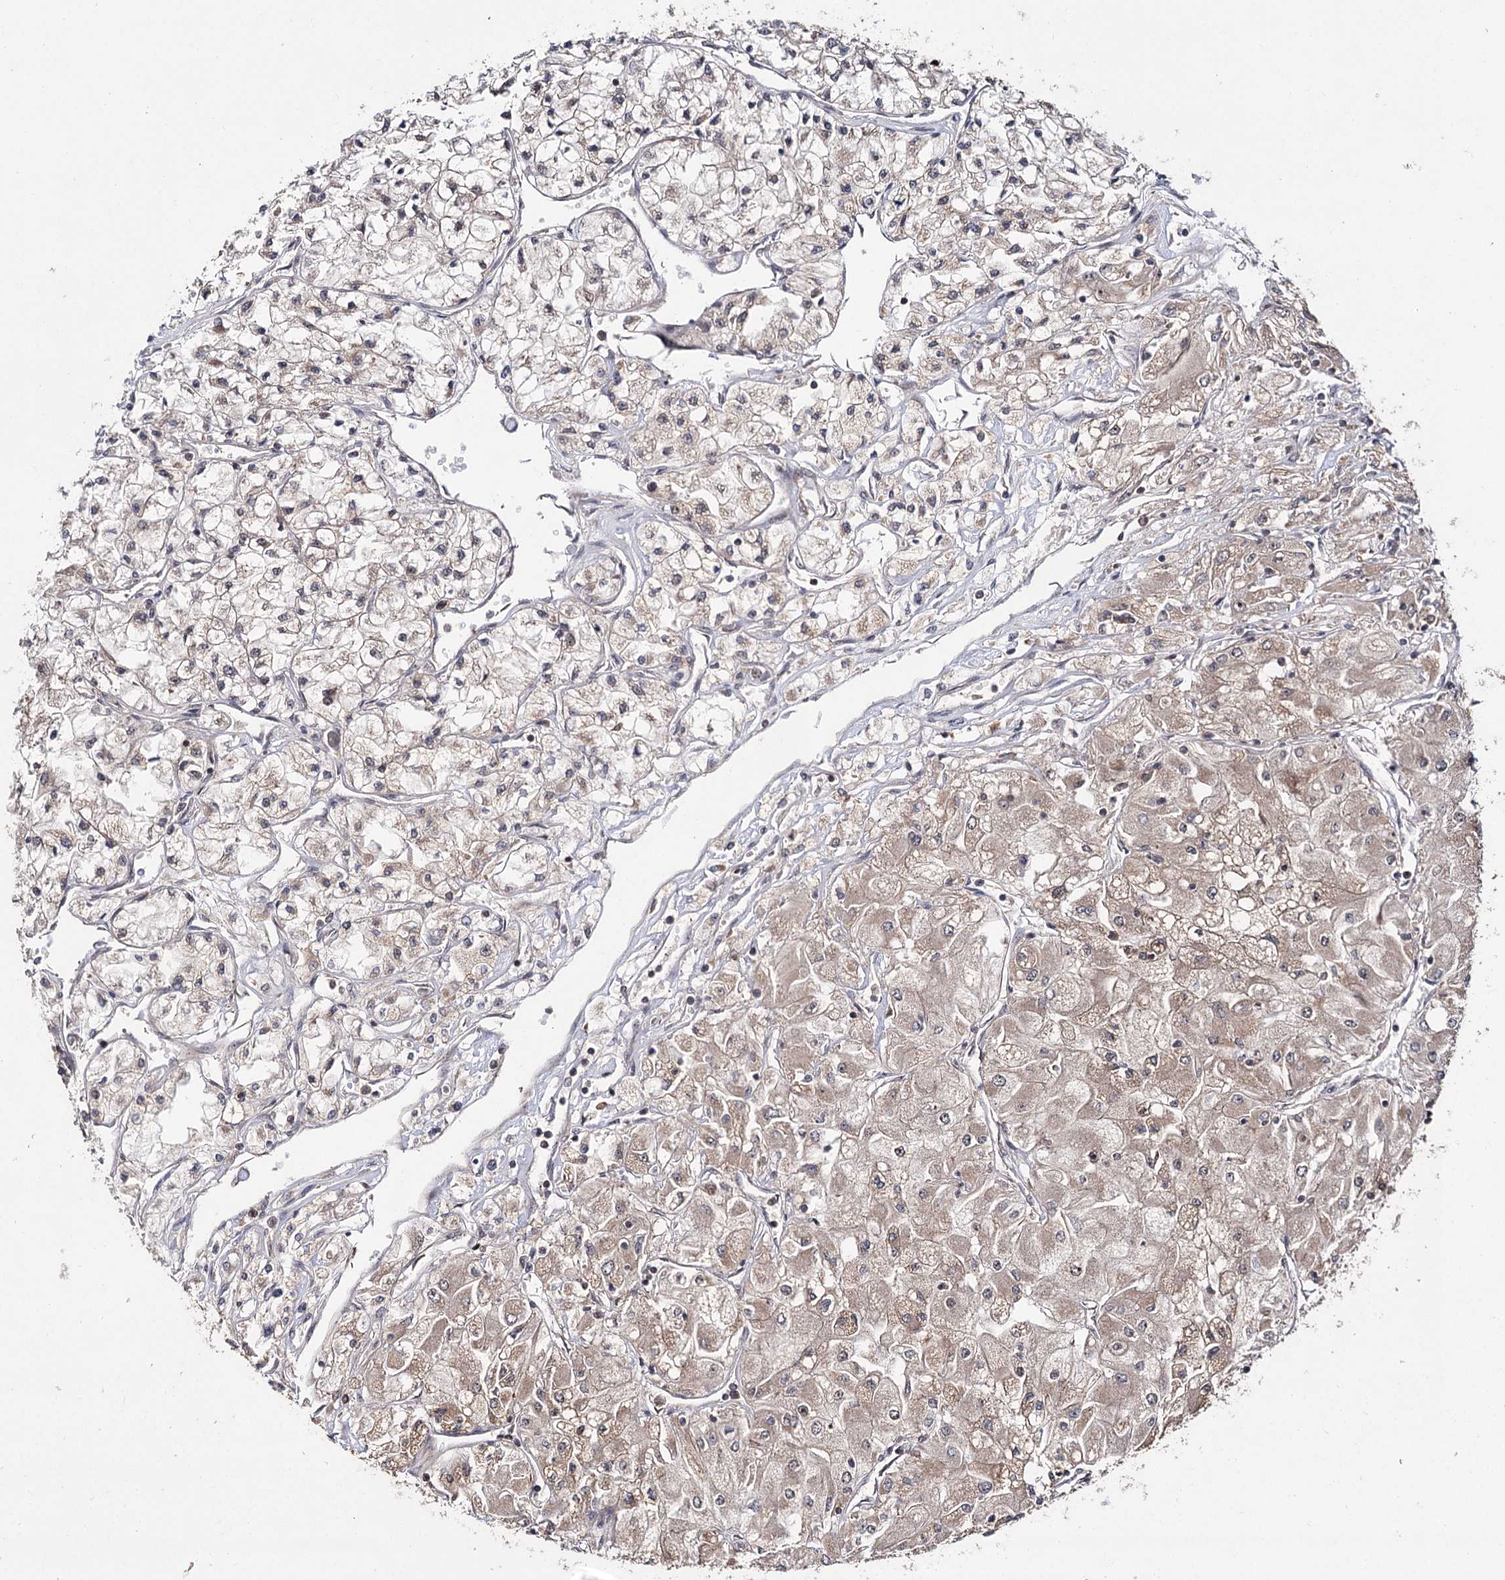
{"staining": {"intensity": "moderate", "quantity": "25%-75%", "location": "cytoplasmic/membranous"}, "tissue": "renal cancer", "cell_type": "Tumor cells", "image_type": "cancer", "snomed": [{"axis": "morphology", "description": "Adenocarcinoma, NOS"}, {"axis": "topography", "description": "Kidney"}], "caption": "Tumor cells reveal medium levels of moderate cytoplasmic/membranous positivity in approximately 25%-75% of cells in renal cancer.", "gene": "MKNK2", "patient": {"sex": "male", "age": 80}}